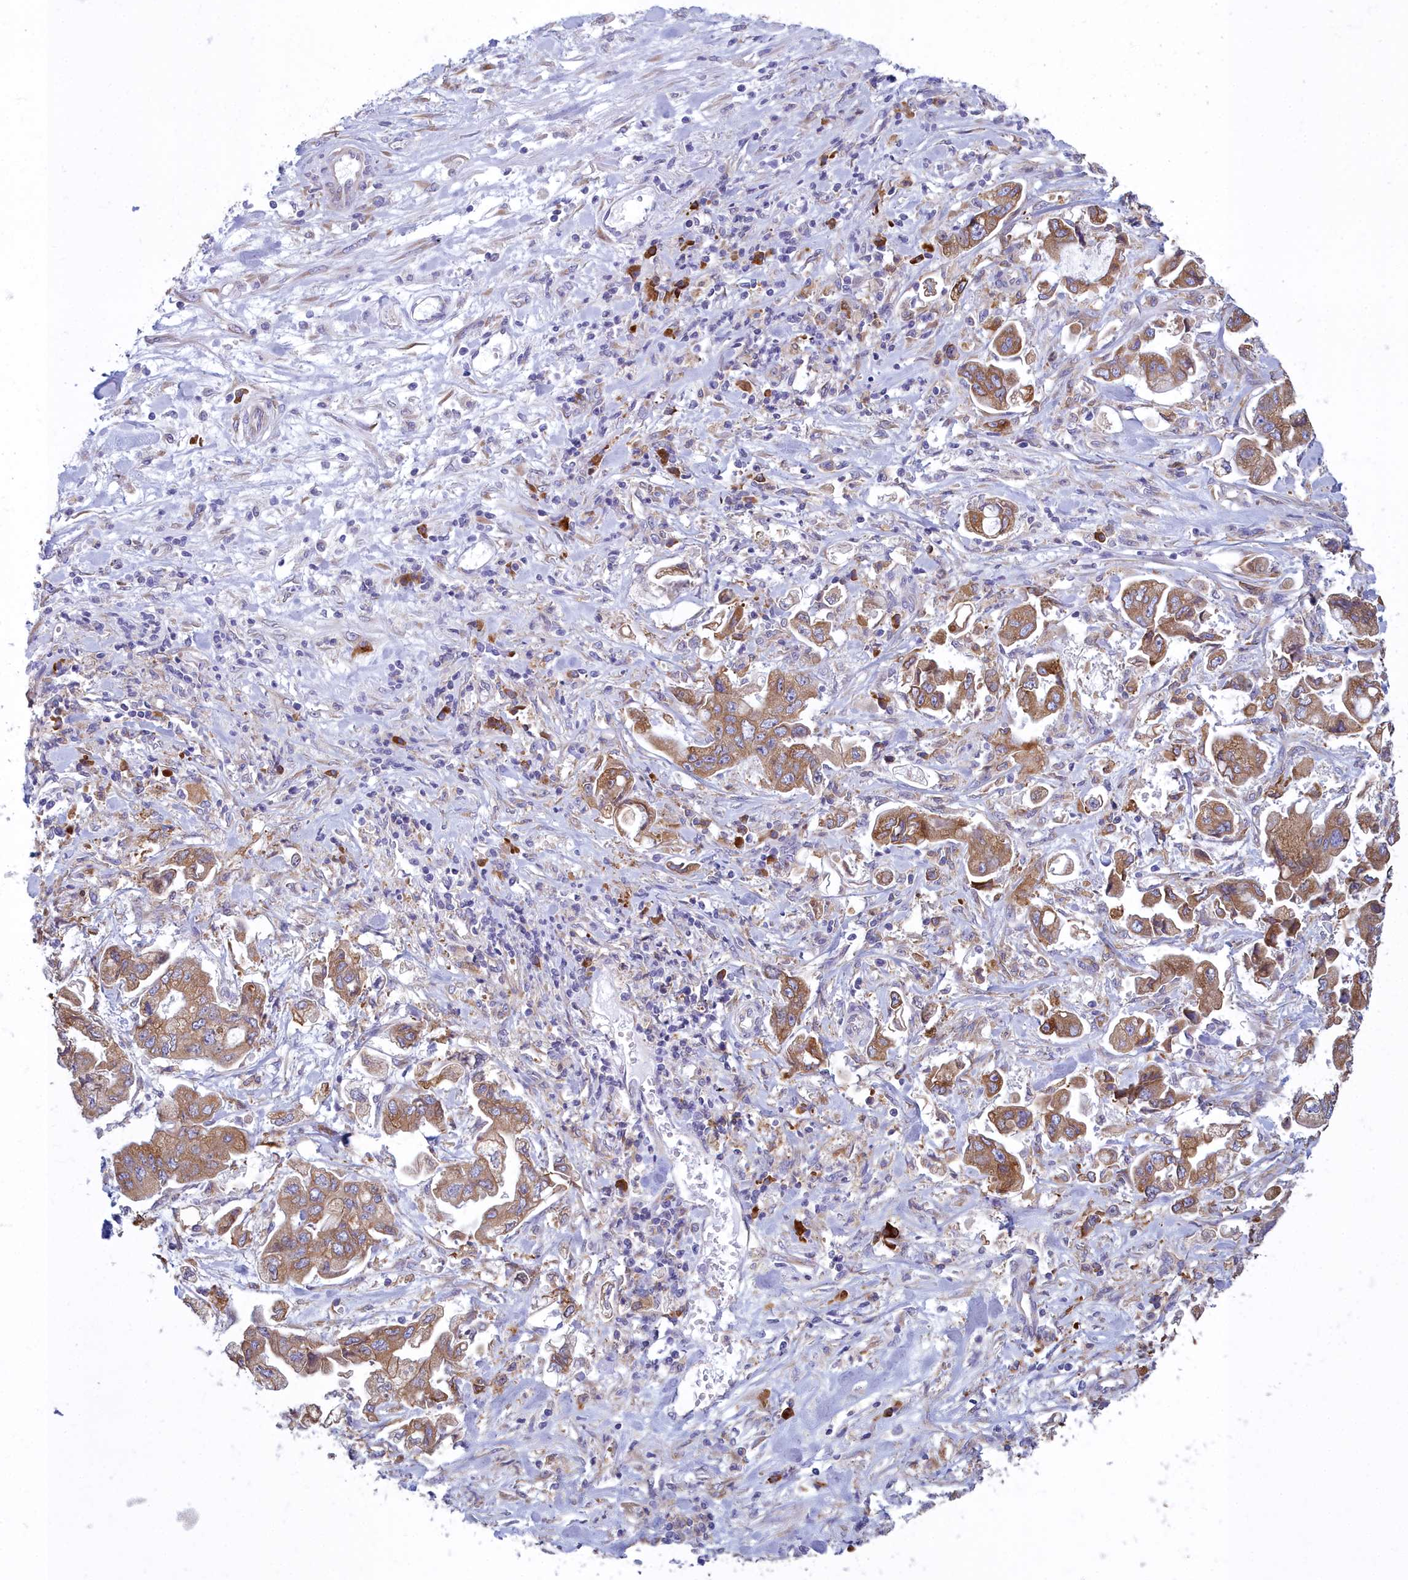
{"staining": {"intensity": "moderate", "quantity": ">75%", "location": "cytoplasmic/membranous"}, "tissue": "stomach cancer", "cell_type": "Tumor cells", "image_type": "cancer", "snomed": [{"axis": "morphology", "description": "Adenocarcinoma, NOS"}, {"axis": "topography", "description": "Stomach"}], "caption": "IHC image of stomach adenocarcinoma stained for a protein (brown), which shows medium levels of moderate cytoplasmic/membranous positivity in about >75% of tumor cells.", "gene": "HM13", "patient": {"sex": "male", "age": 62}}